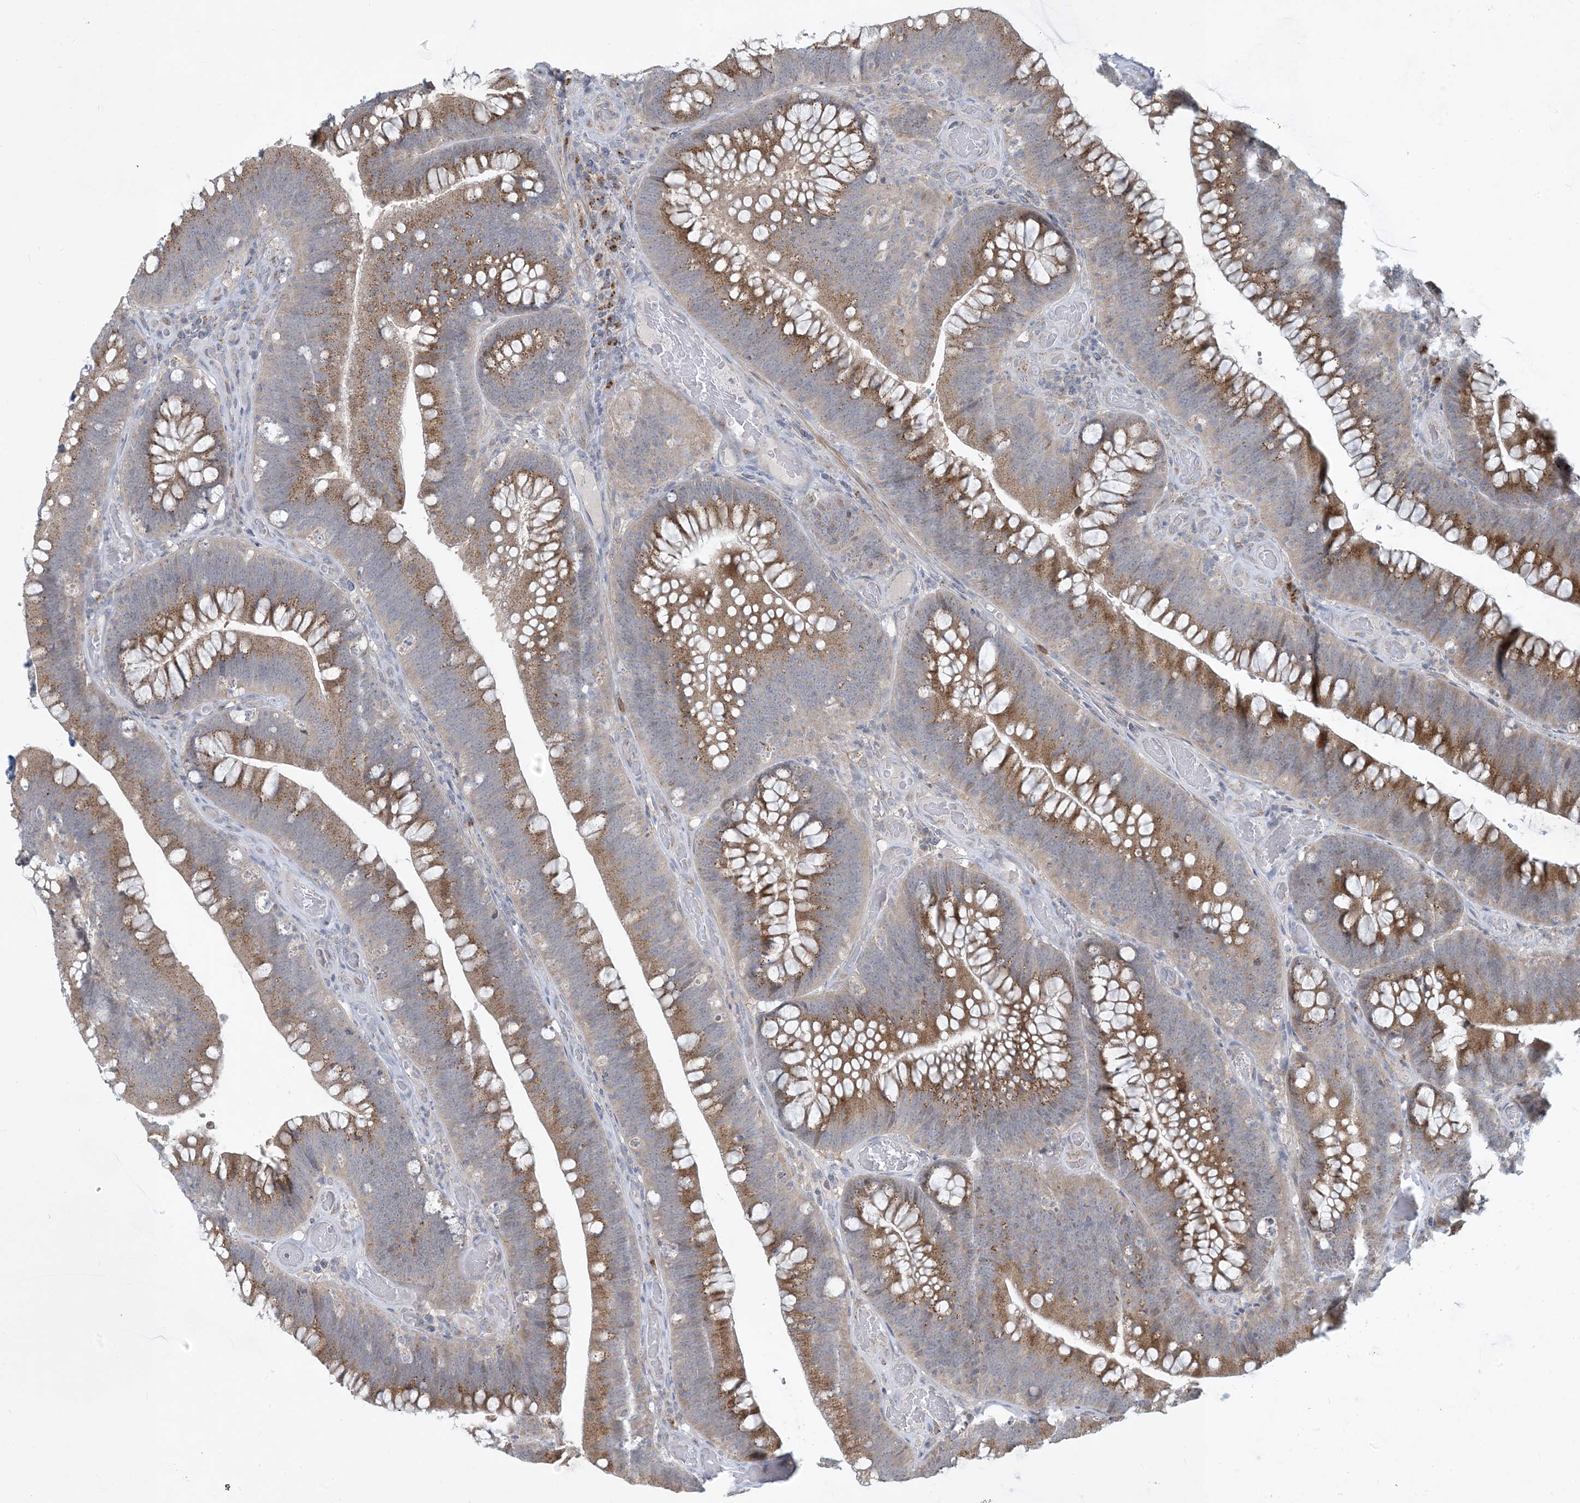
{"staining": {"intensity": "moderate", "quantity": ">75%", "location": "cytoplasmic/membranous"}, "tissue": "colorectal cancer", "cell_type": "Tumor cells", "image_type": "cancer", "snomed": [{"axis": "morphology", "description": "Normal tissue, NOS"}, {"axis": "topography", "description": "Colon"}], "caption": "A brown stain labels moderate cytoplasmic/membranous expression of a protein in colorectal cancer tumor cells. The staining was performed using DAB to visualize the protein expression in brown, while the nuclei were stained in blue with hematoxylin (Magnification: 20x).", "gene": "CCDC14", "patient": {"sex": "female", "age": 82}}